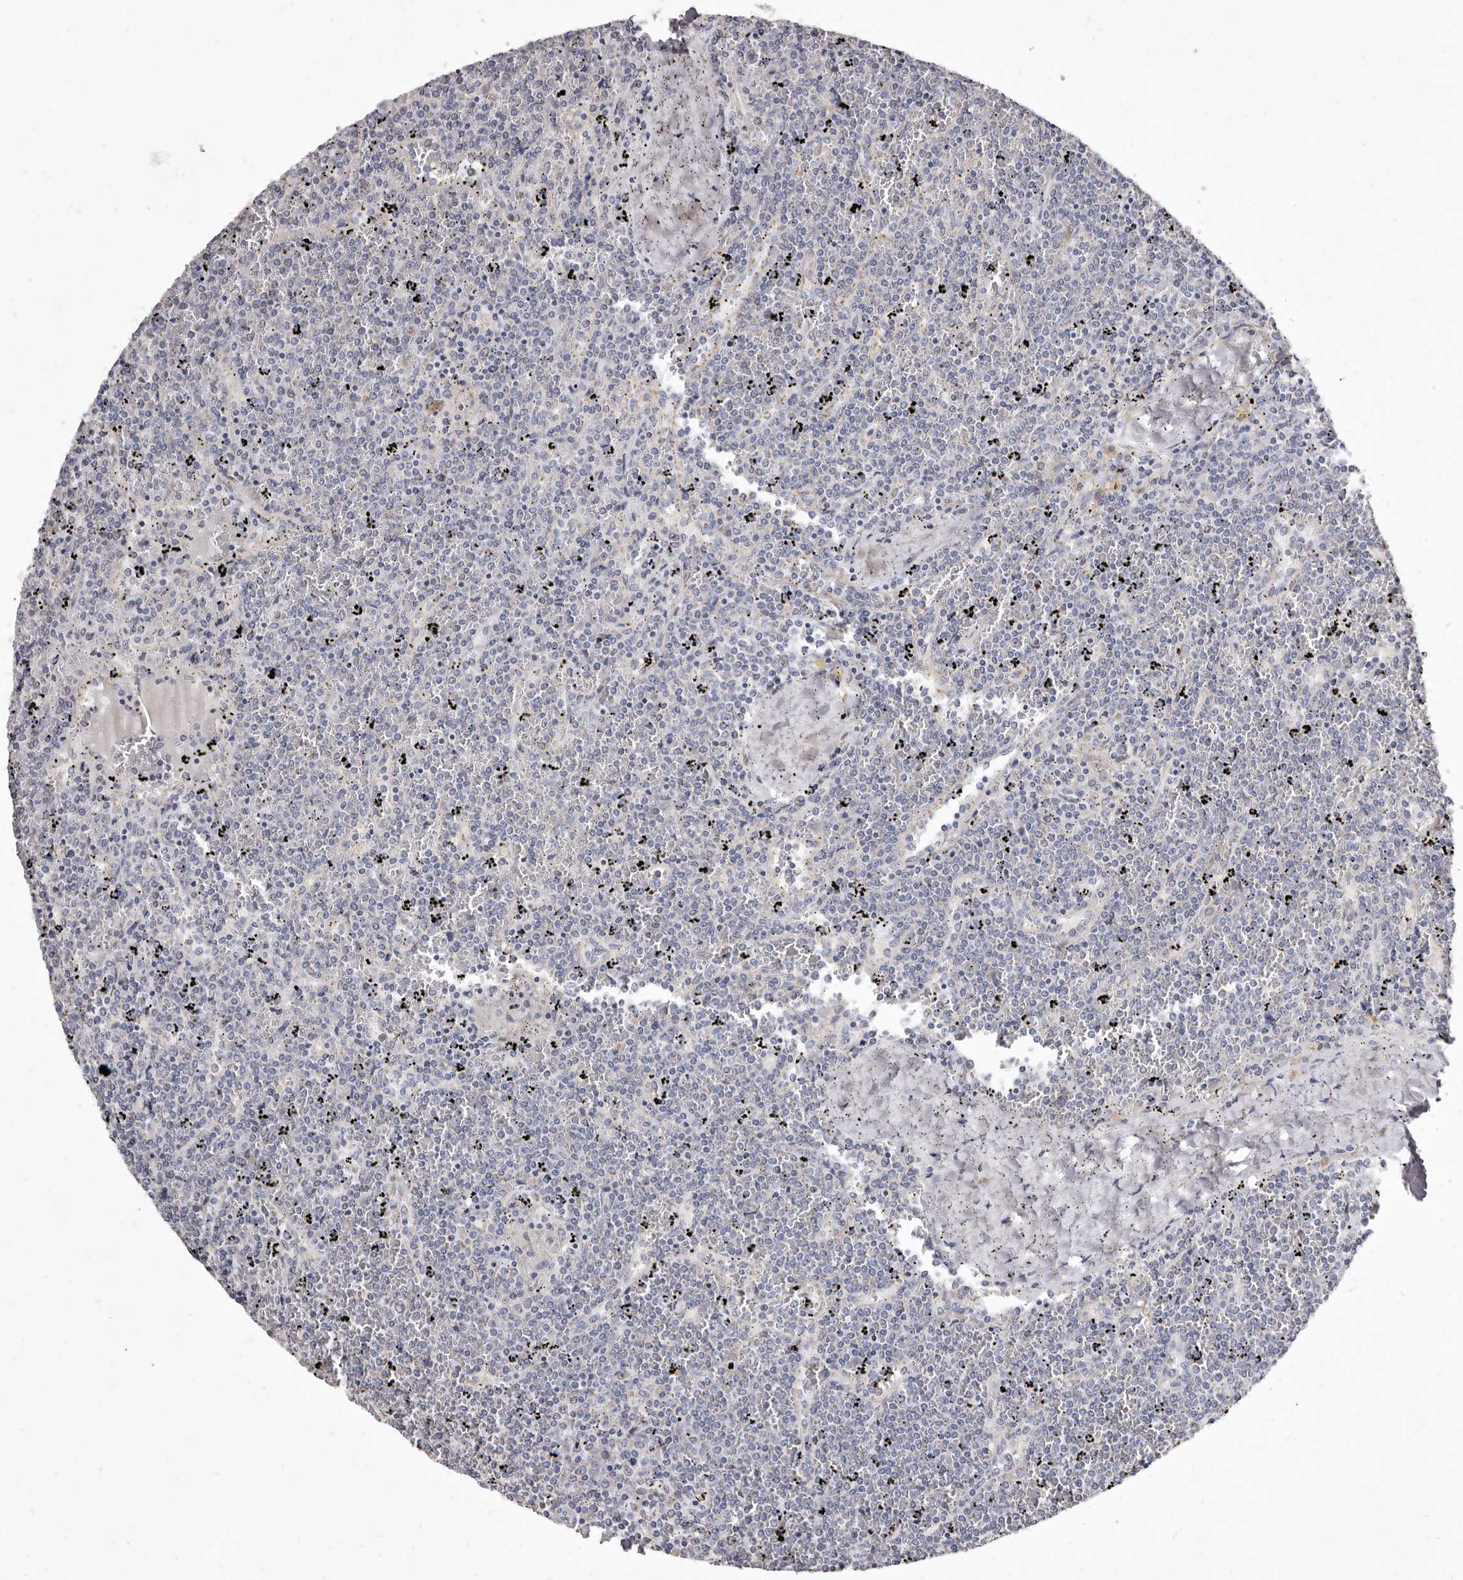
{"staining": {"intensity": "negative", "quantity": "none", "location": "none"}, "tissue": "lymphoma", "cell_type": "Tumor cells", "image_type": "cancer", "snomed": [{"axis": "morphology", "description": "Malignant lymphoma, non-Hodgkin's type, Low grade"}, {"axis": "topography", "description": "Spleen"}], "caption": "A micrograph of lymphoma stained for a protein exhibits no brown staining in tumor cells.", "gene": "CYP2E1", "patient": {"sex": "female", "age": 19}}